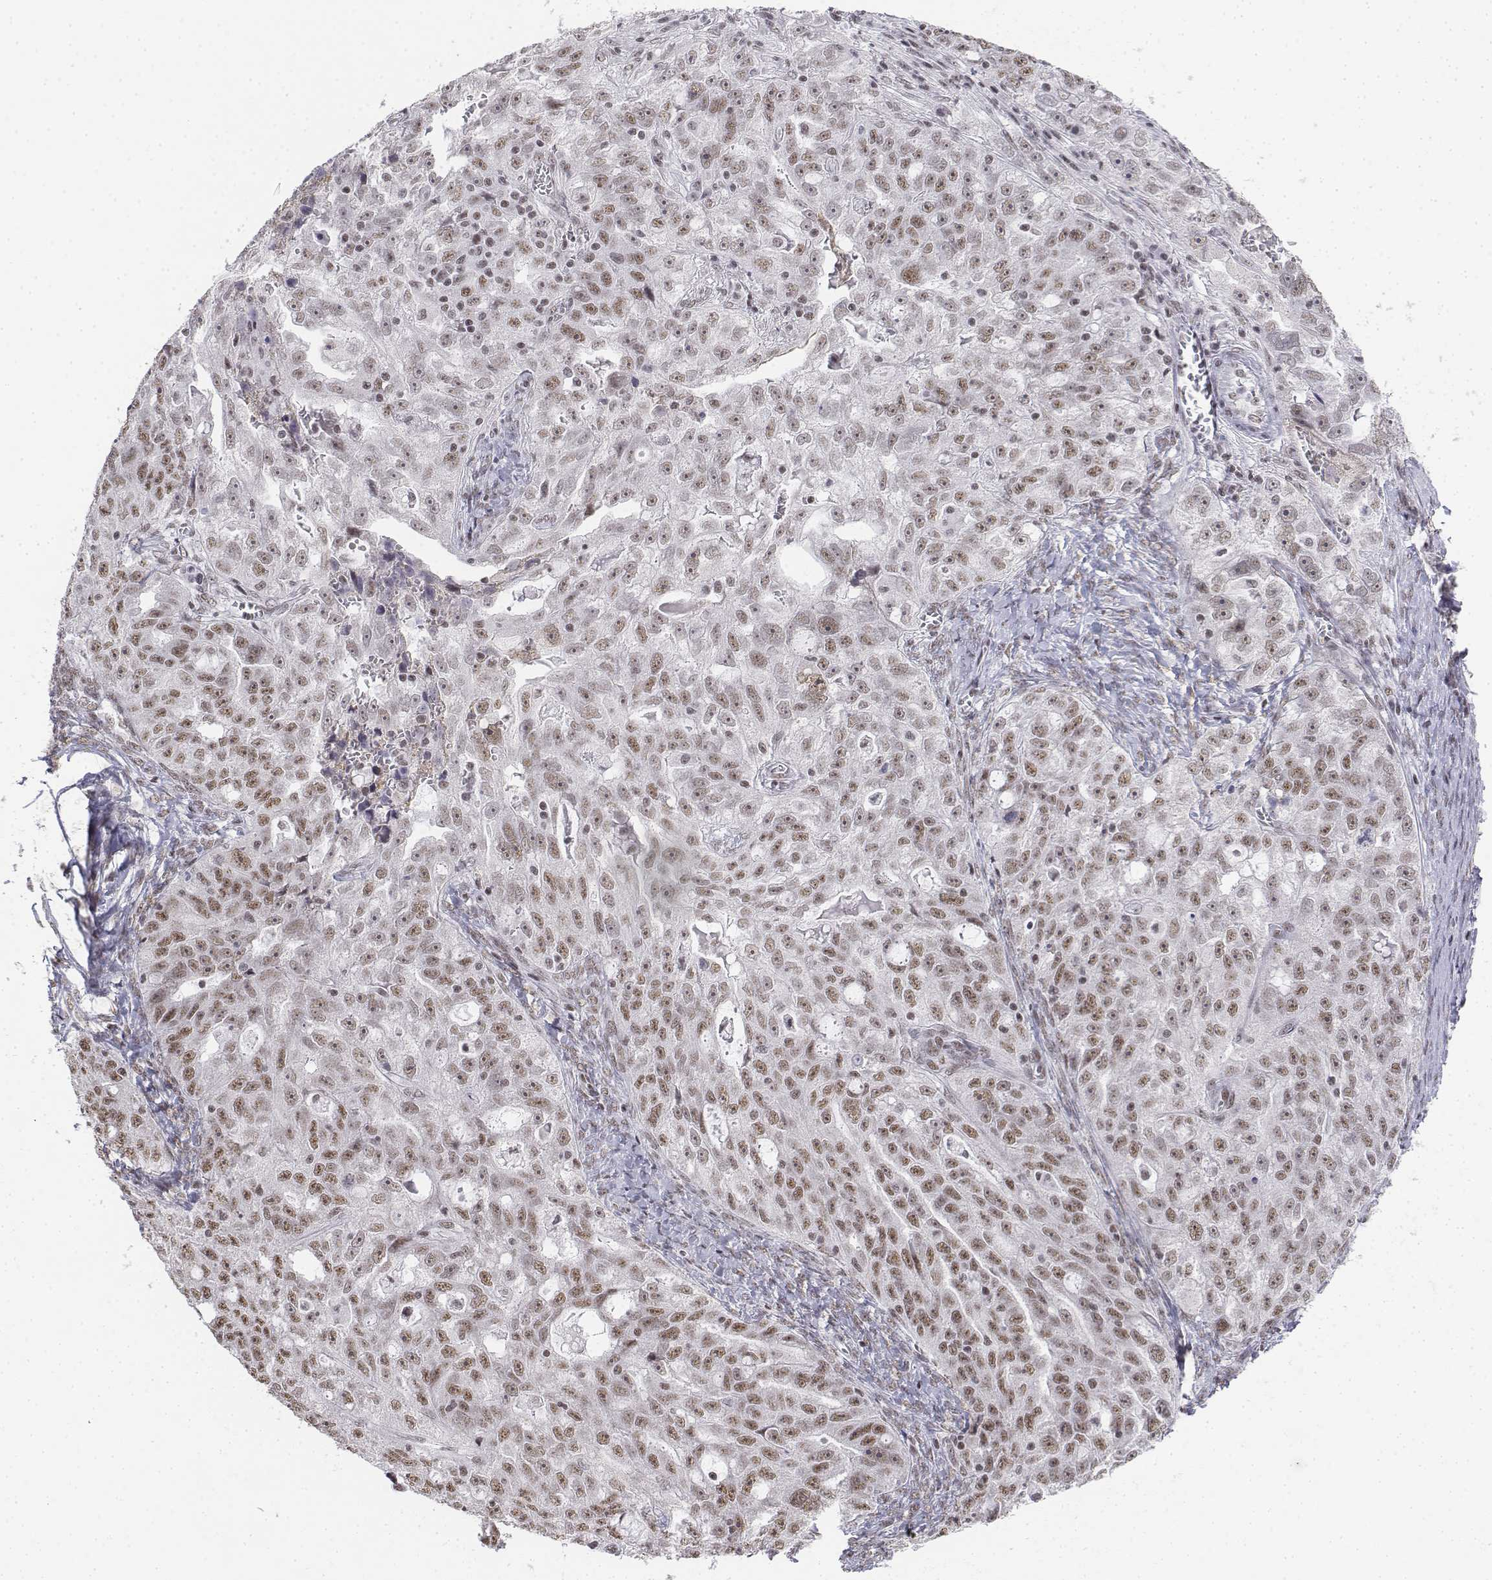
{"staining": {"intensity": "weak", "quantity": ">75%", "location": "nuclear"}, "tissue": "ovarian cancer", "cell_type": "Tumor cells", "image_type": "cancer", "snomed": [{"axis": "morphology", "description": "Cystadenocarcinoma, serous, NOS"}, {"axis": "topography", "description": "Ovary"}], "caption": "Ovarian cancer (serous cystadenocarcinoma) was stained to show a protein in brown. There is low levels of weak nuclear positivity in about >75% of tumor cells.", "gene": "SETD1A", "patient": {"sex": "female", "age": 51}}